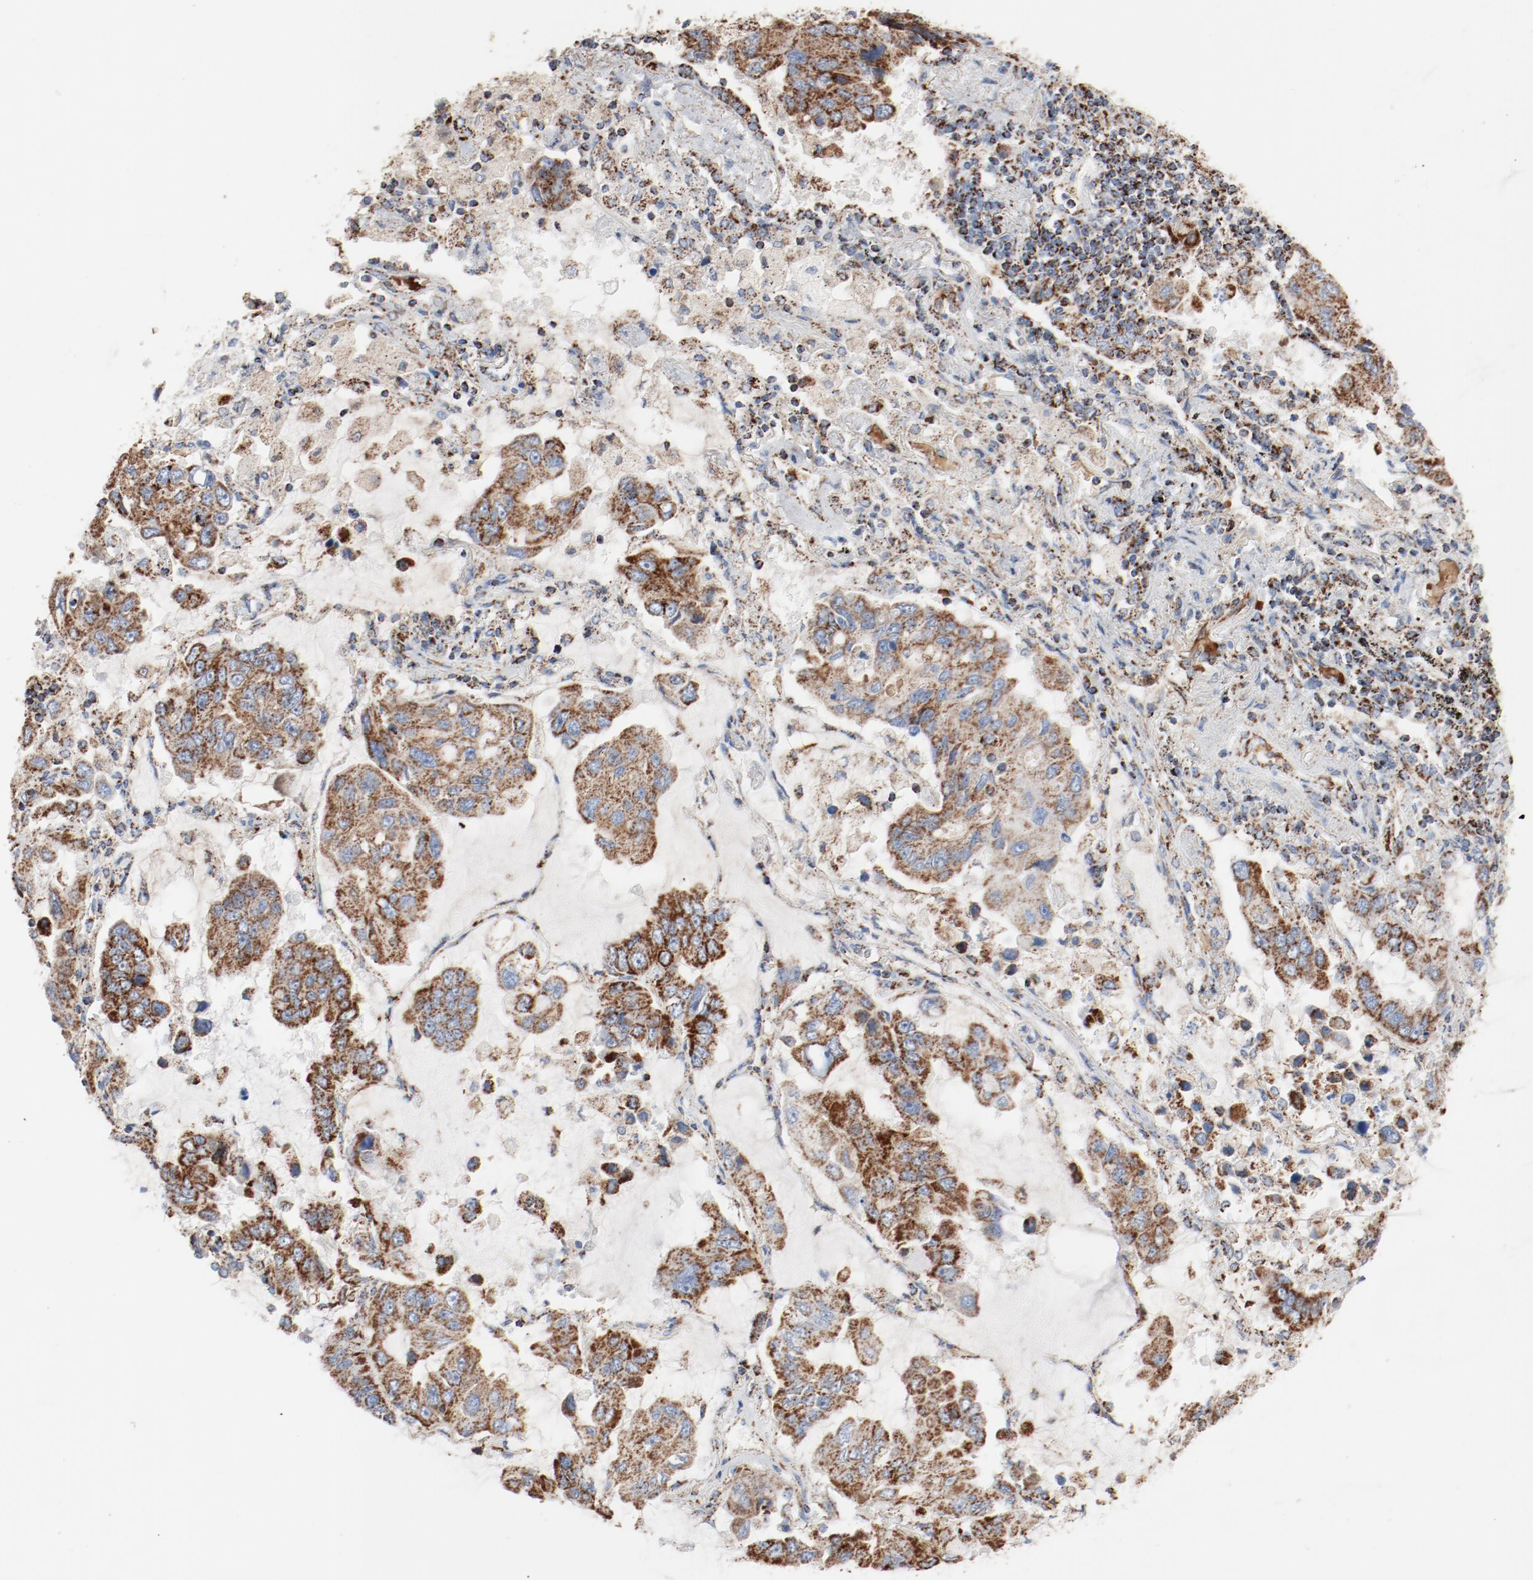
{"staining": {"intensity": "moderate", "quantity": ">75%", "location": "cytoplasmic/membranous"}, "tissue": "lung cancer", "cell_type": "Tumor cells", "image_type": "cancer", "snomed": [{"axis": "morphology", "description": "Adenocarcinoma, NOS"}, {"axis": "topography", "description": "Lung"}], "caption": "High-magnification brightfield microscopy of lung cancer (adenocarcinoma) stained with DAB (3,3'-diaminobenzidine) (brown) and counterstained with hematoxylin (blue). tumor cells exhibit moderate cytoplasmic/membranous expression is present in about>75% of cells. (DAB (3,3'-diaminobenzidine) = brown stain, brightfield microscopy at high magnification).", "gene": "NDUFB8", "patient": {"sex": "male", "age": 64}}